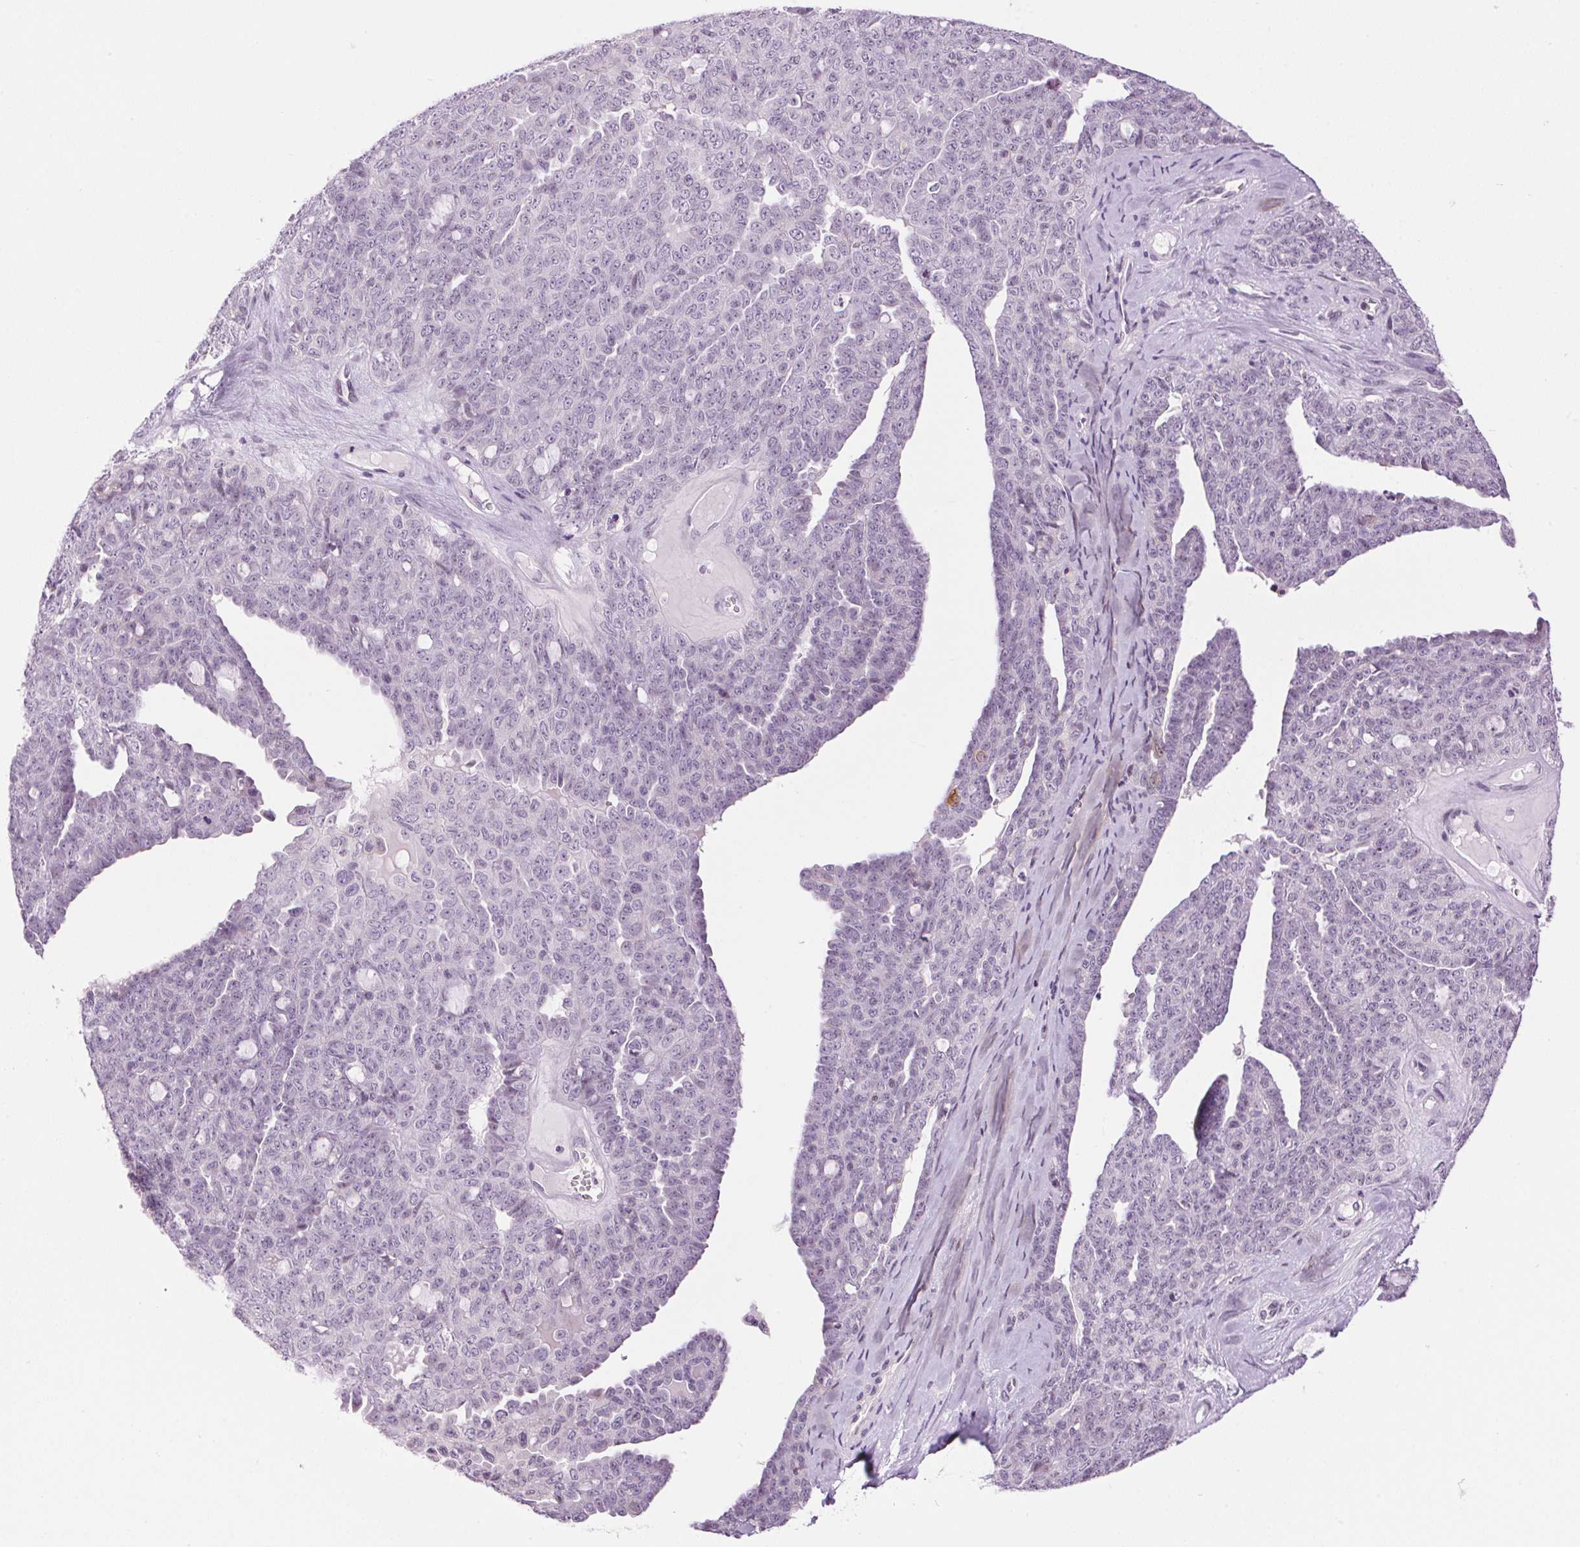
{"staining": {"intensity": "negative", "quantity": "none", "location": "none"}, "tissue": "ovarian cancer", "cell_type": "Tumor cells", "image_type": "cancer", "snomed": [{"axis": "morphology", "description": "Cystadenocarcinoma, serous, NOS"}, {"axis": "topography", "description": "Ovary"}], "caption": "The micrograph shows no significant staining in tumor cells of ovarian cancer (serous cystadenocarcinoma).", "gene": "SMIM13", "patient": {"sex": "female", "age": 71}}